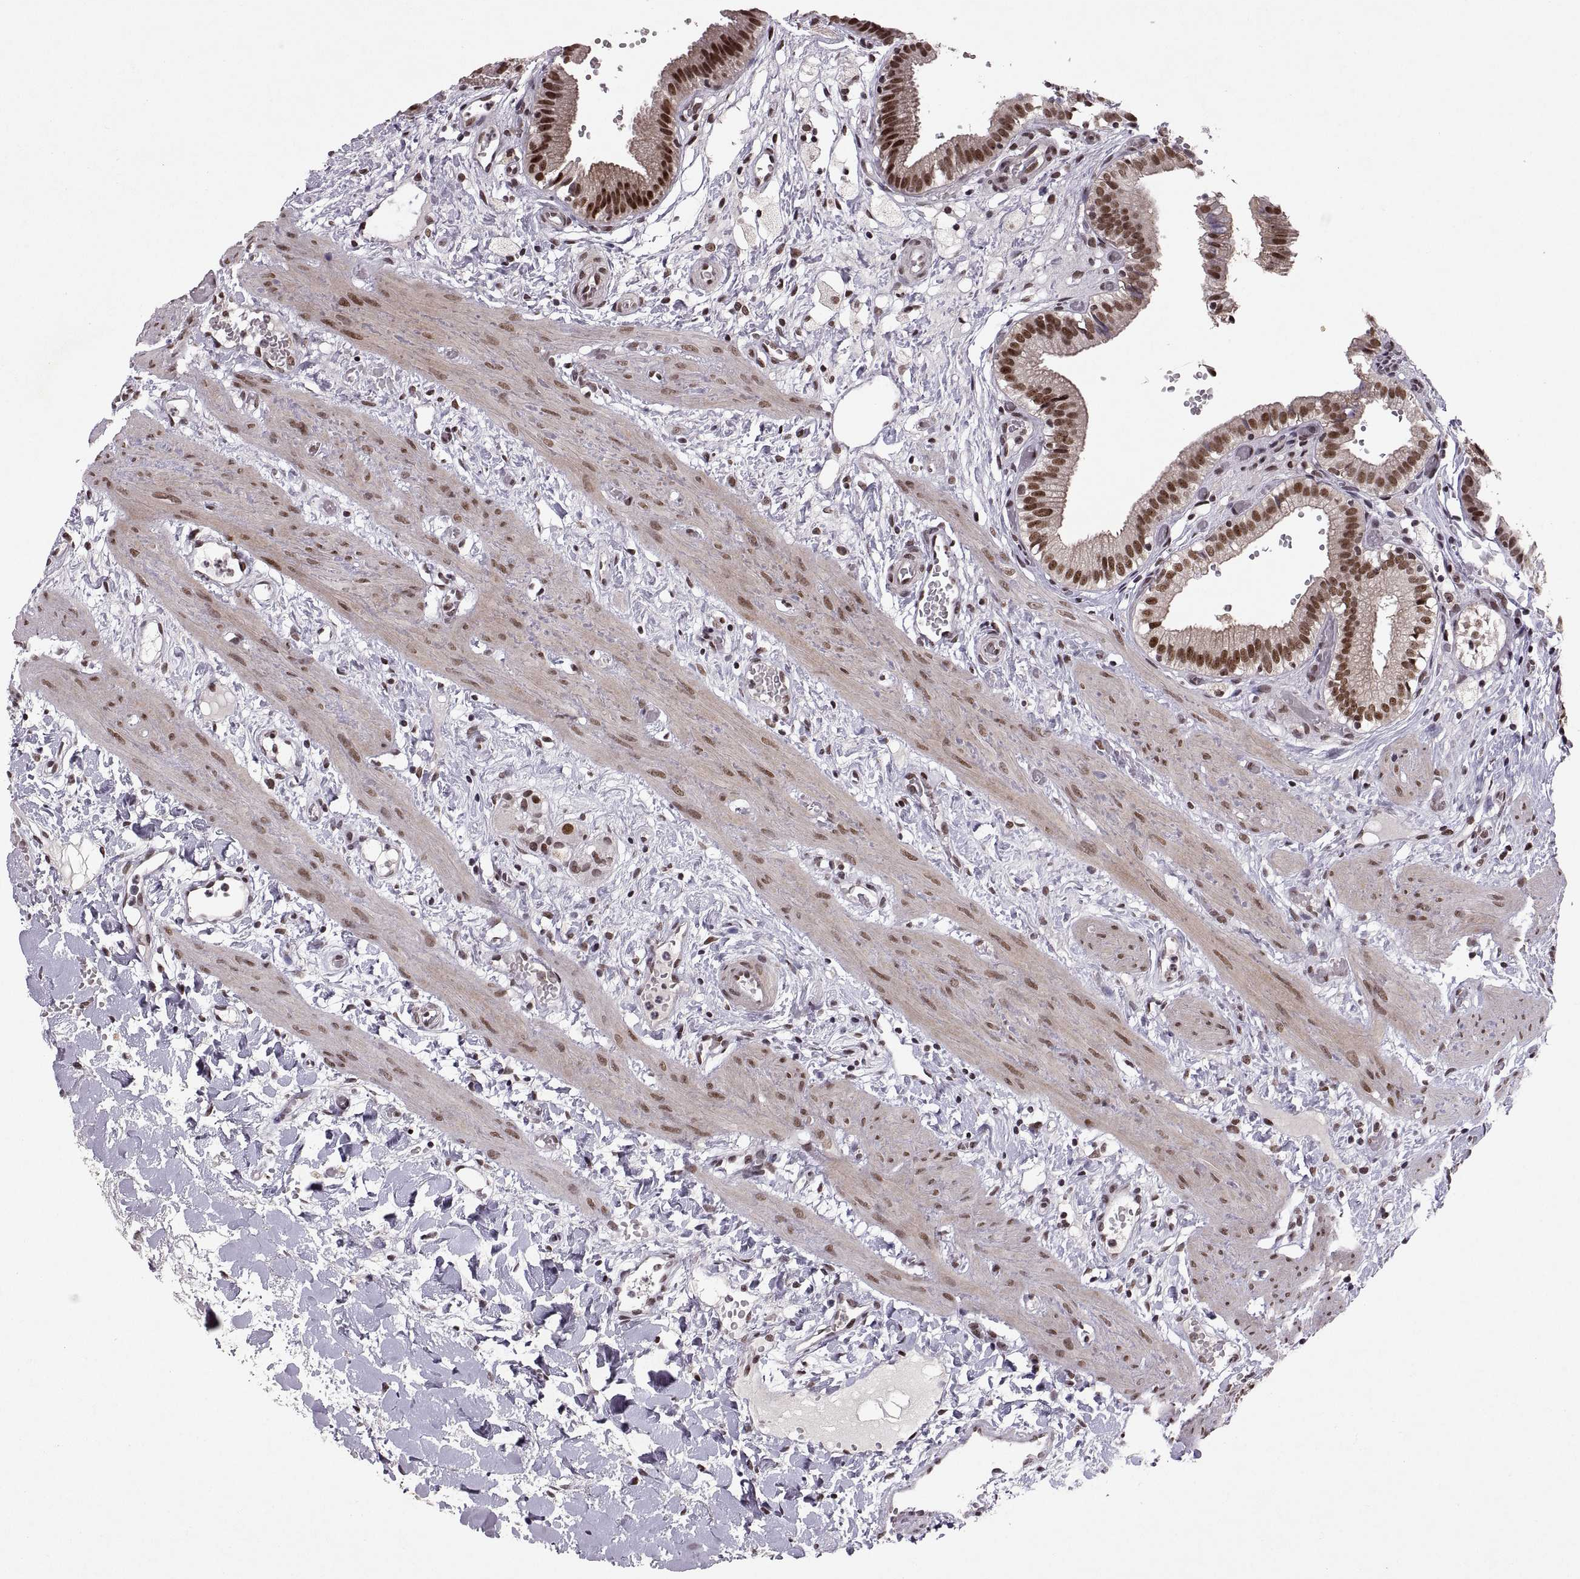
{"staining": {"intensity": "strong", "quantity": ">75%", "location": "nuclear"}, "tissue": "gallbladder", "cell_type": "Glandular cells", "image_type": "normal", "snomed": [{"axis": "morphology", "description": "Normal tissue, NOS"}, {"axis": "topography", "description": "Gallbladder"}], "caption": "Protein expression analysis of unremarkable human gallbladder reveals strong nuclear staining in about >75% of glandular cells.", "gene": "MT1E", "patient": {"sex": "female", "age": 24}}